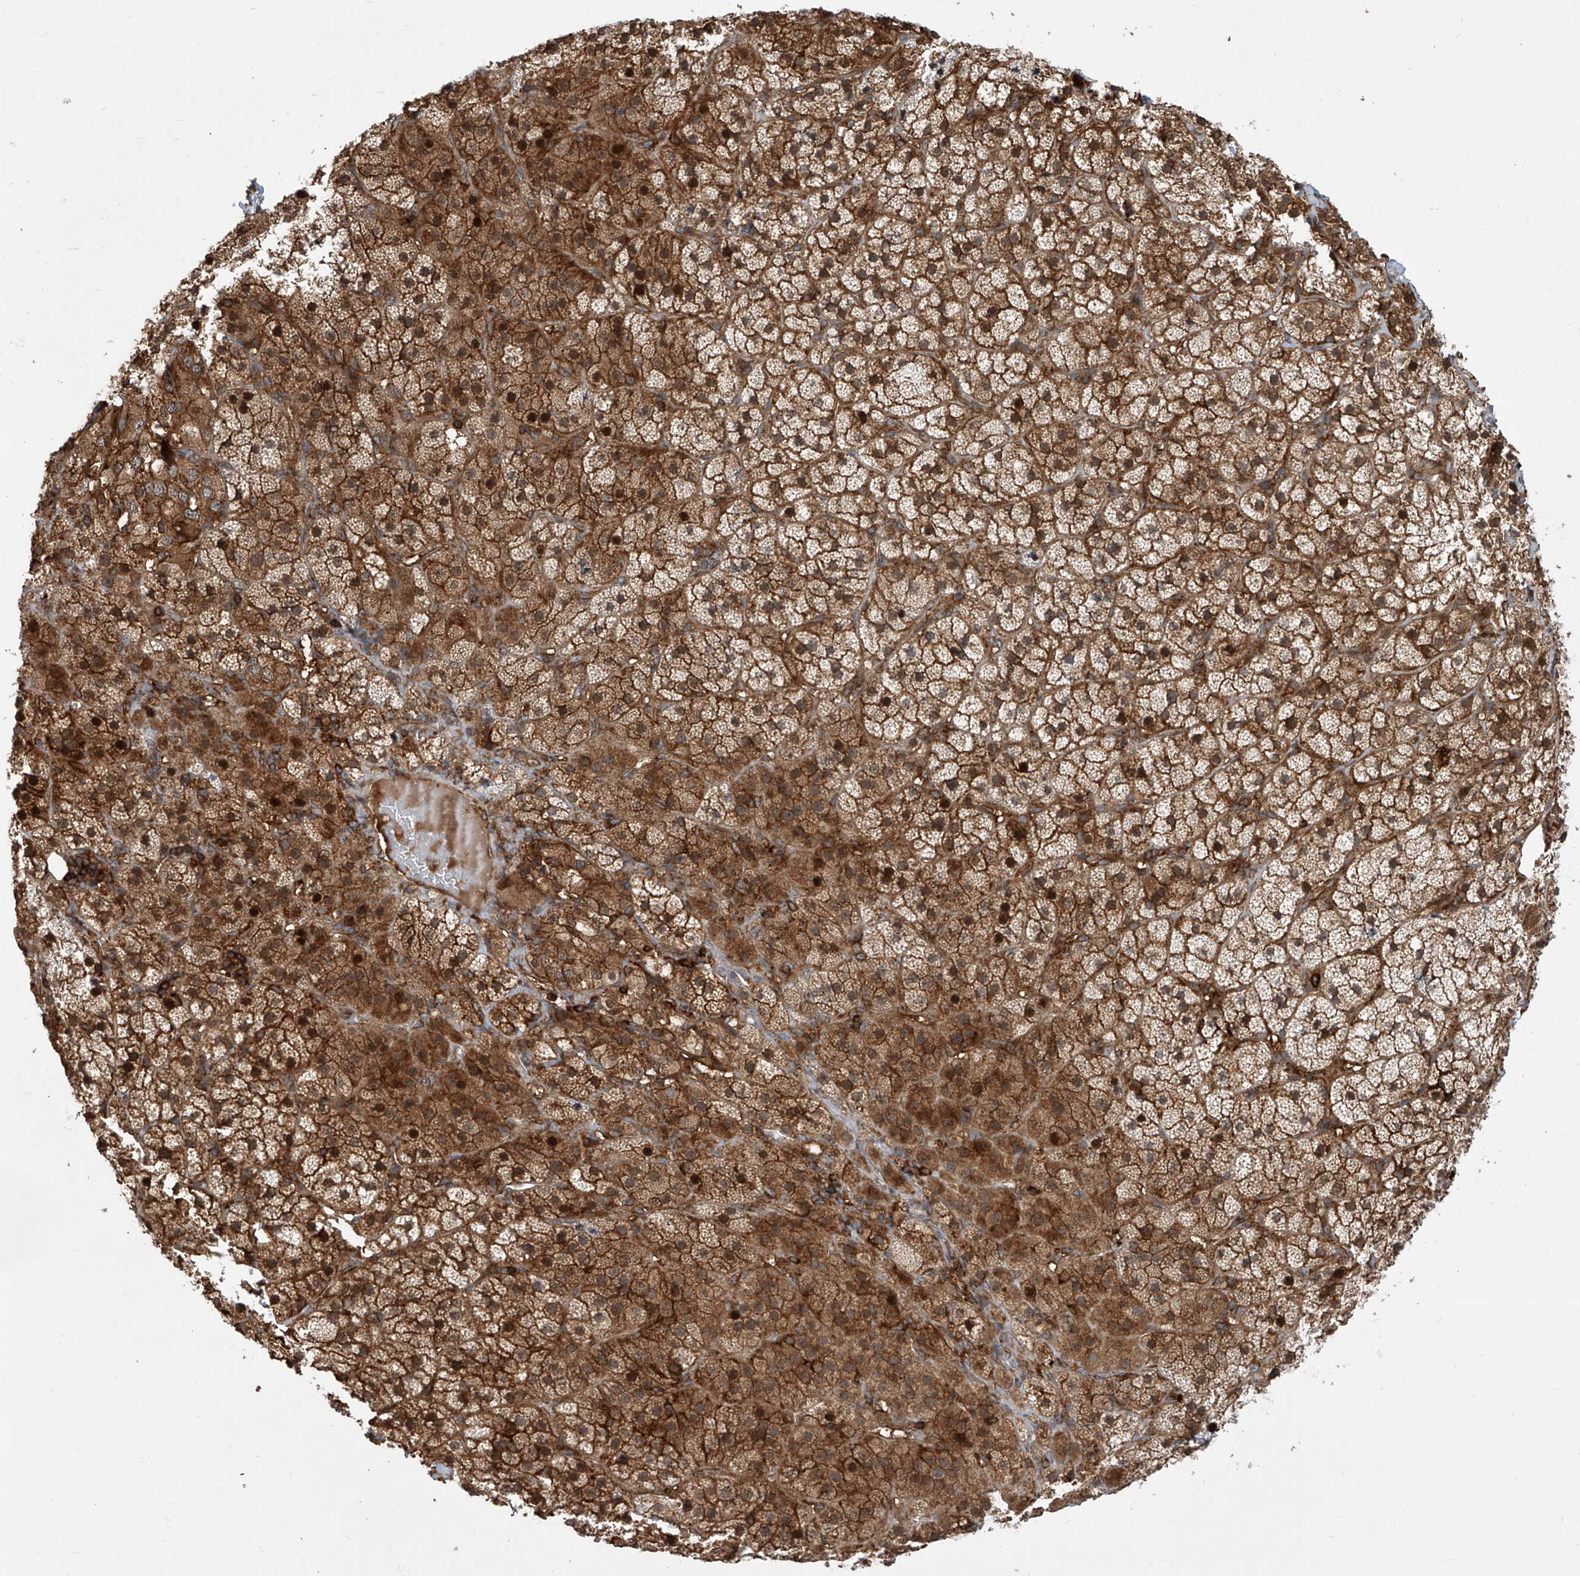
{"staining": {"intensity": "strong", "quantity": ">75%", "location": "cytoplasmic/membranous,nuclear"}, "tissue": "adrenal gland", "cell_type": "Glandular cells", "image_type": "normal", "snomed": [{"axis": "morphology", "description": "Normal tissue, NOS"}, {"axis": "topography", "description": "Adrenal gland"}], "caption": "Benign adrenal gland displays strong cytoplasmic/membranous,nuclear staining in approximately >75% of glandular cells.", "gene": "MAGED2", "patient": {"sex": "female", "age": 44}}